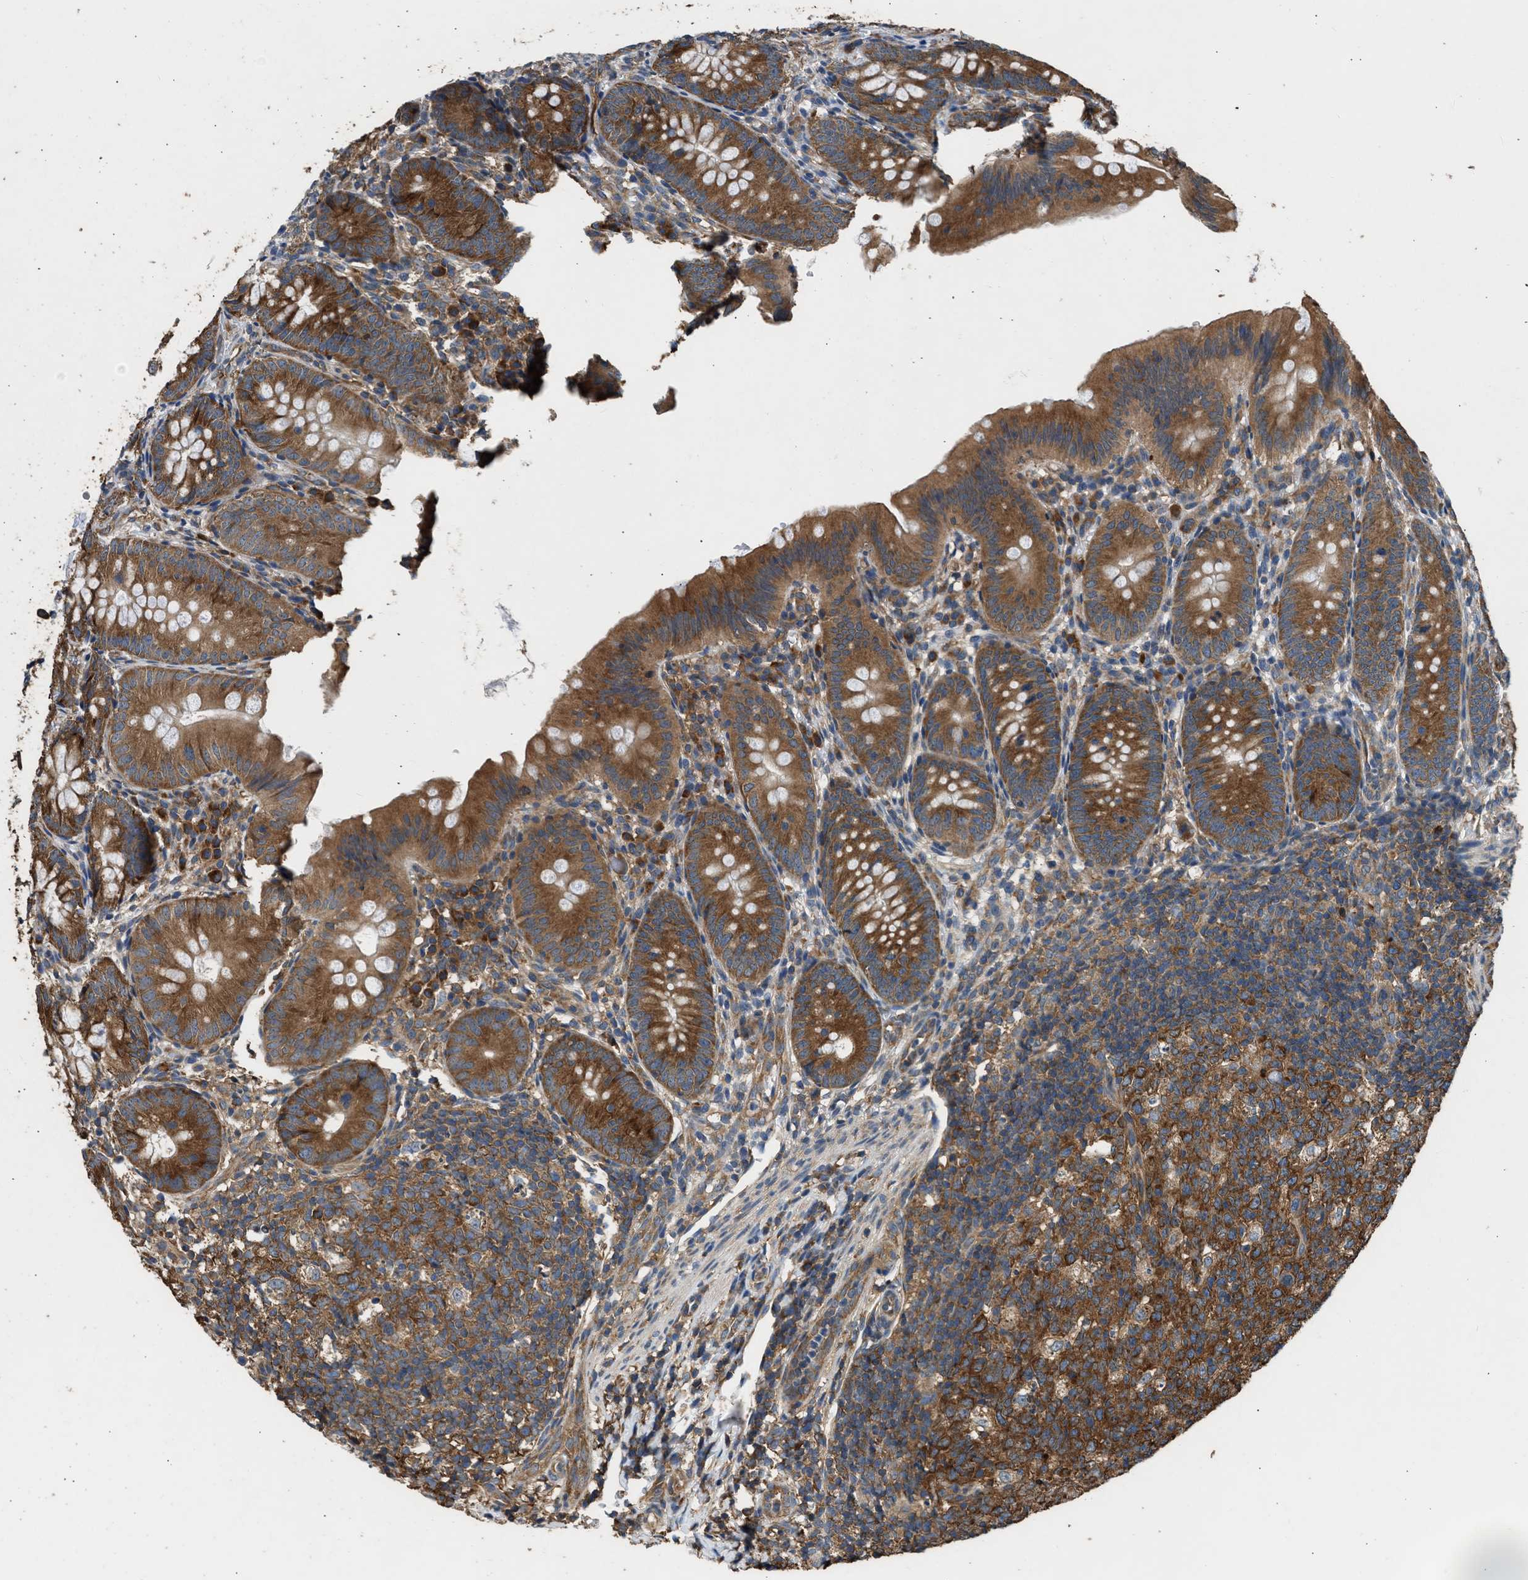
{"staining": {"intensity": "strong", "quantity": ">75%", "location": "cytoplasmic/membranous"}, "tissue": "appendix", "cell_type": "Glandular cells", "image_type": "normal", "snomed": [{"axis": "morphology", "description": "Normal tissue, NOS"}, {"axis": "topography", "description": "Appendix"}], "caption": "Brown immunohistochemical staining in unremarkable appendix exhibits strong cytoplasmic/membranous positivity in about >75% of glandular cells. (DAB IHC, brown staining for protein, blue staining for nuclei).", "gene": "SLC36A4", "patient": {"sex": "male", "age": 1}}